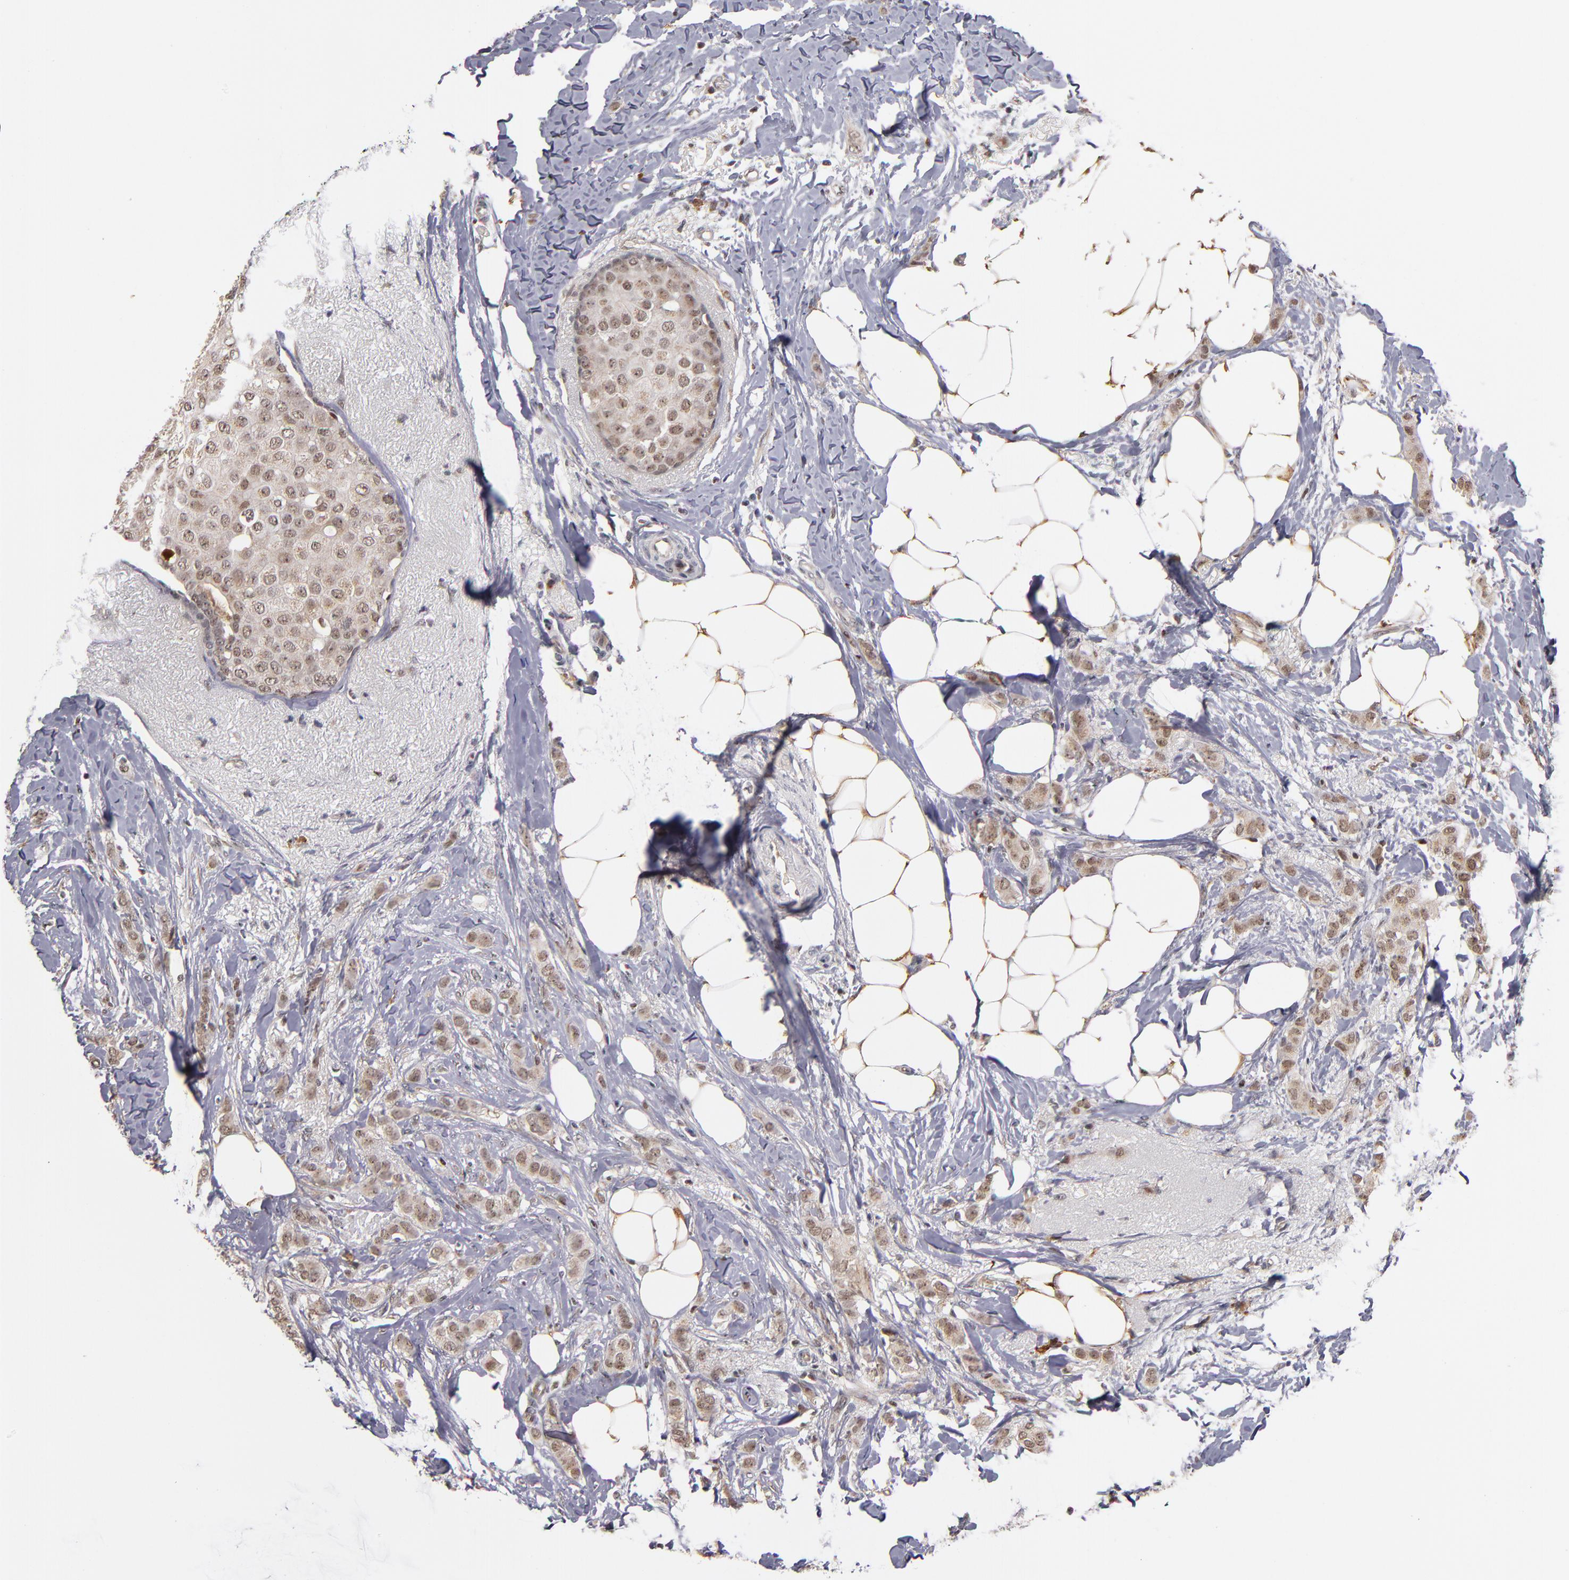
{"staining": {"intensity": "weak", "quantity": ">75%", "location": "nuclear"}, "tissue": "breast cancer", "cell_type": "Tumor cells", "image_type": "cancer", "snomed": [{"axis": "morphology", "description": "Lobular carcinoma"}, {"axis": "topography", "description": "Breast"}], "caption": "Breast cancer tissue displays weak nuclear expression in approximately >75% of tumor cells", "gene": "KDM6A", "patient": {"sex": "female", "age": 55}}